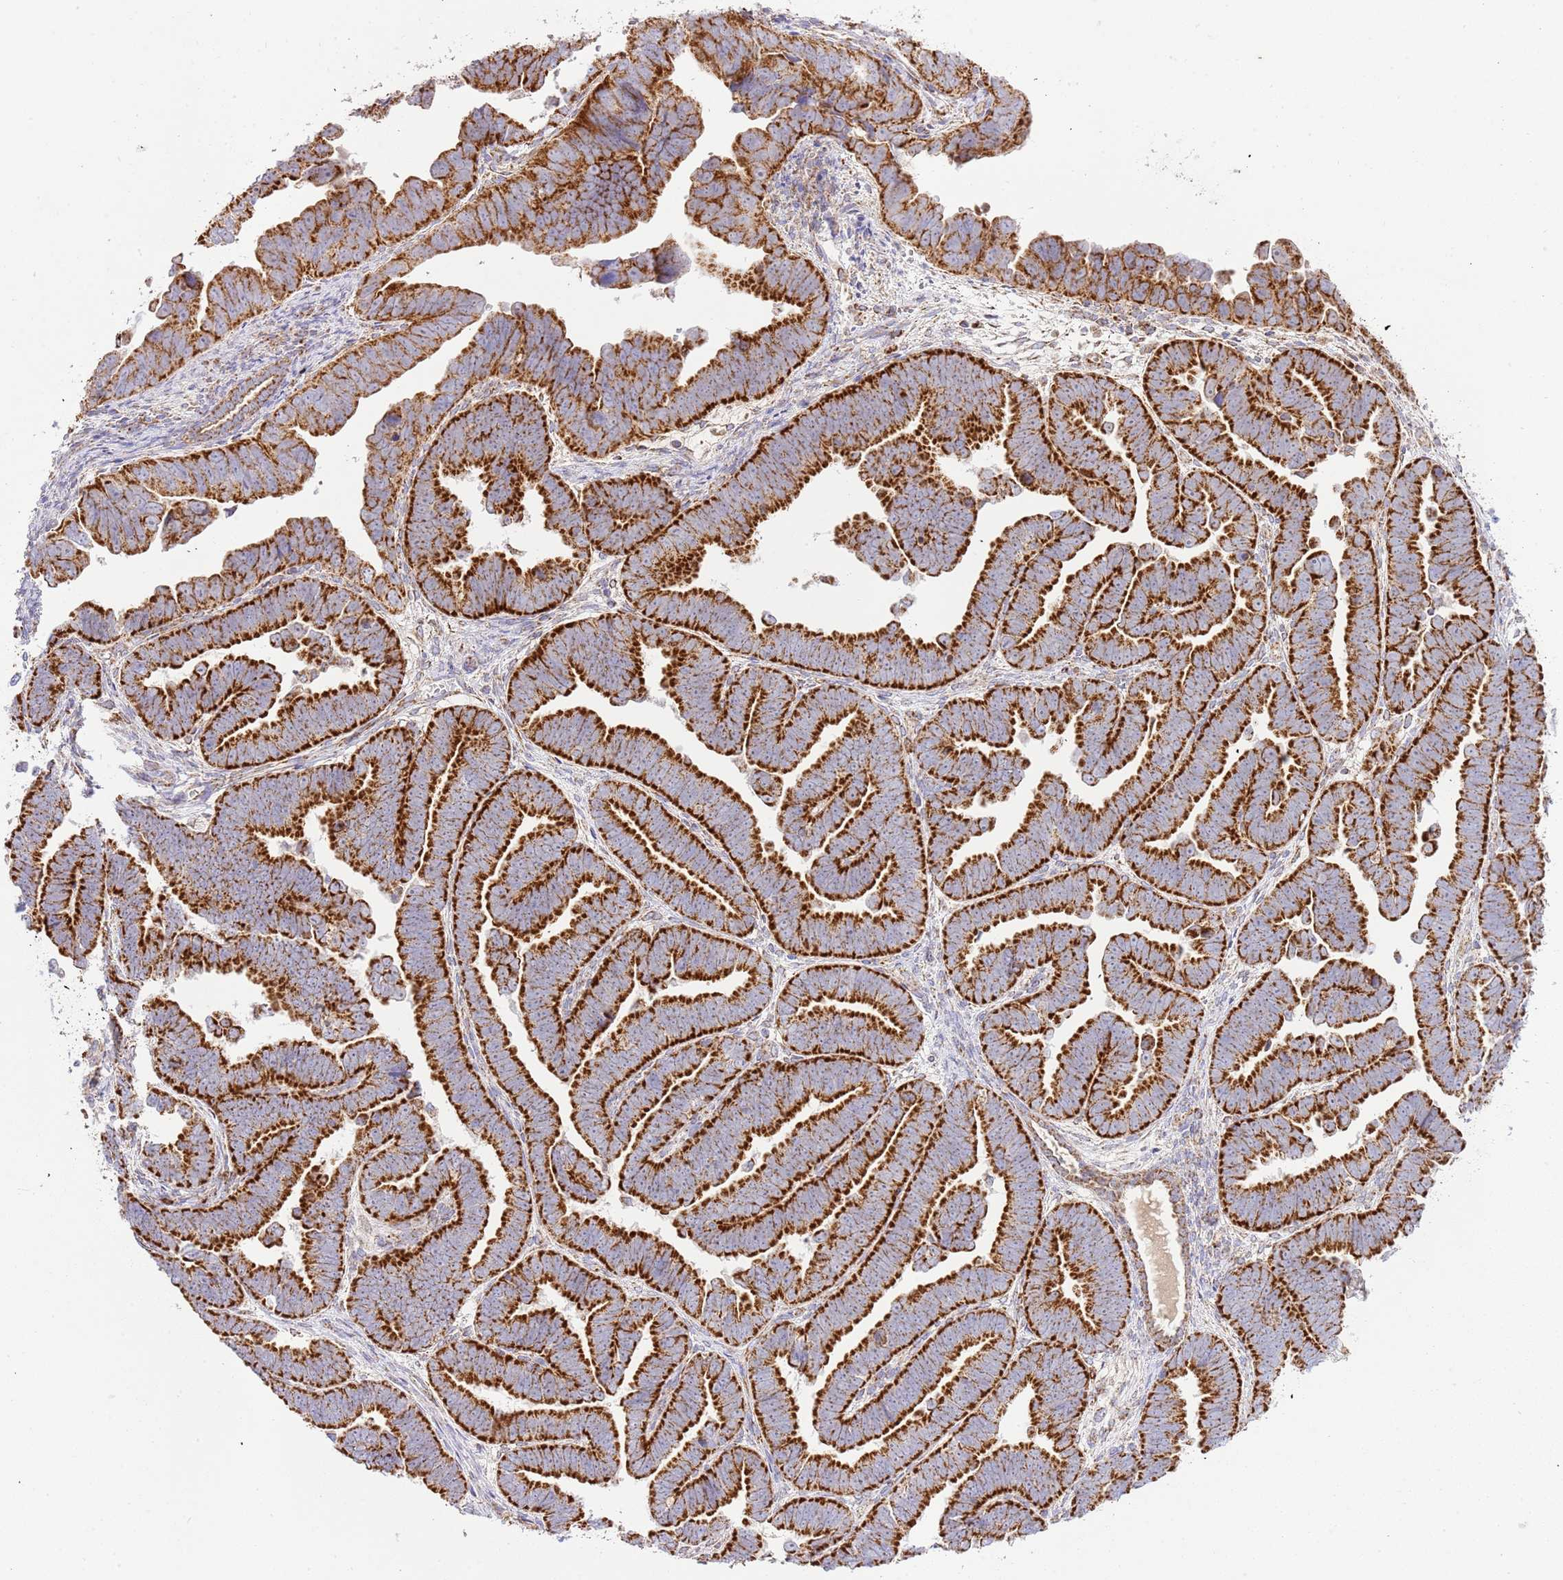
{"staining": {"intensity": "strong", "quantity": ">75%", "location": "cytoplasmic/membranous"}, "tissue": "endometrial cancer", "cell_type": "Tumor cells", "image_type": "cancer", "snomed": [{"axis": "morphology", "description": "Adenocarcinoma, NOS"}, {"axis": "topography", "description": "Endometrium"}], "caption": "A histopathology image of human endometrial cancer stained for a protein shows strong cytoplasmic/membranous brown staining in tumor cells.", "gene": "ZBTB39", "patient": {"sex": "female", "age": 75}}